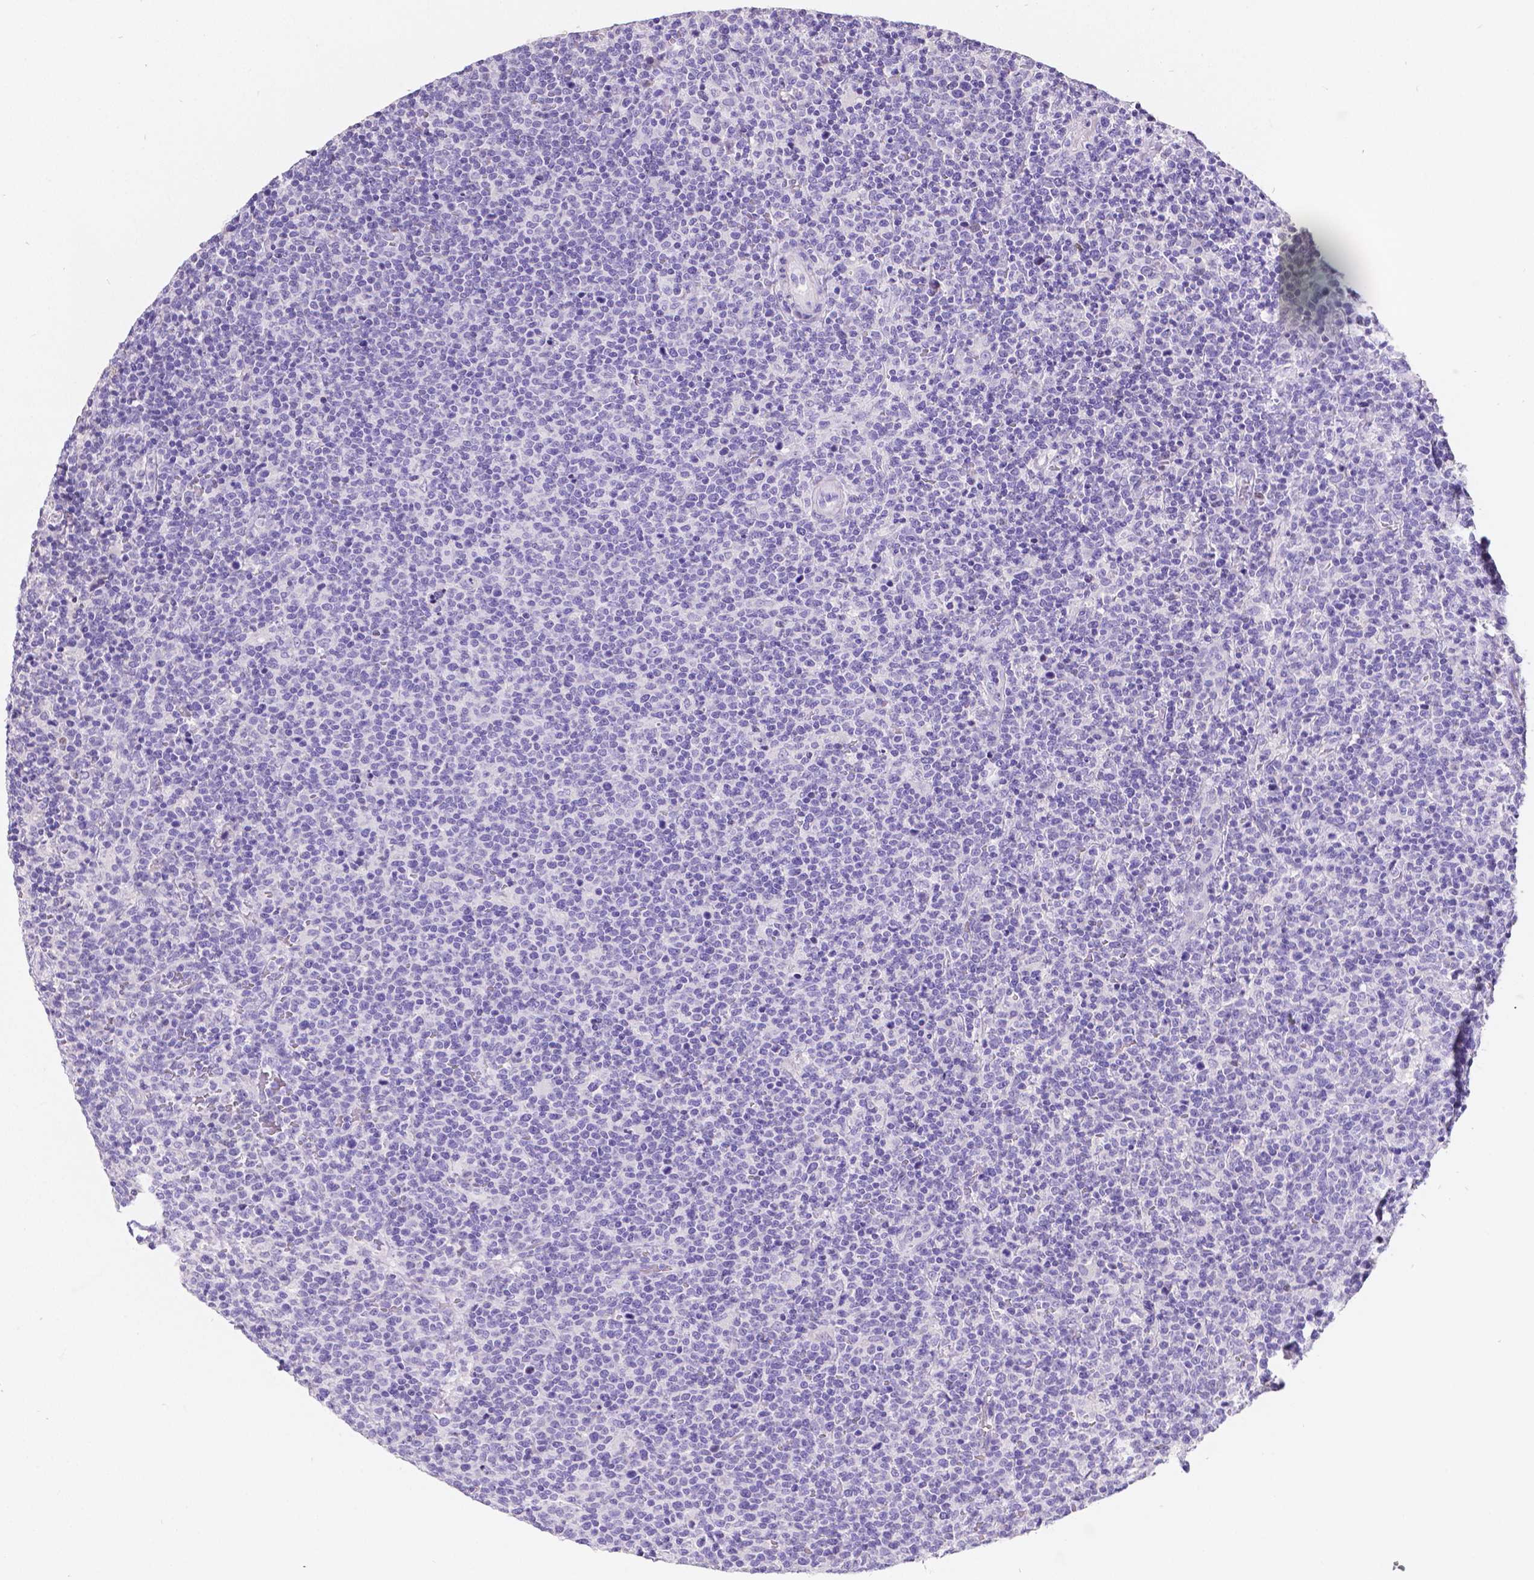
{"staining": {"intensity": "negative", "quantity": "none", "location": "none"}, "tissue": "lymphoma", "cell_type": "Tumor cells", "image_type": "cancer", "snomed": [{"axis": "morphology", "description": "Malignant lymphoma, non-Hodgkin's type, High grade"}, {"axis": "topography", "description": "Lymph node"}], "caption": "A photomicrograph of high-grade malignant lymphoma, non-Hodgkin's type stained for a protein displays no brown staining in tumor cells.", "gene": "SATB2", "patient": {"sex": "male", "age": 61}}